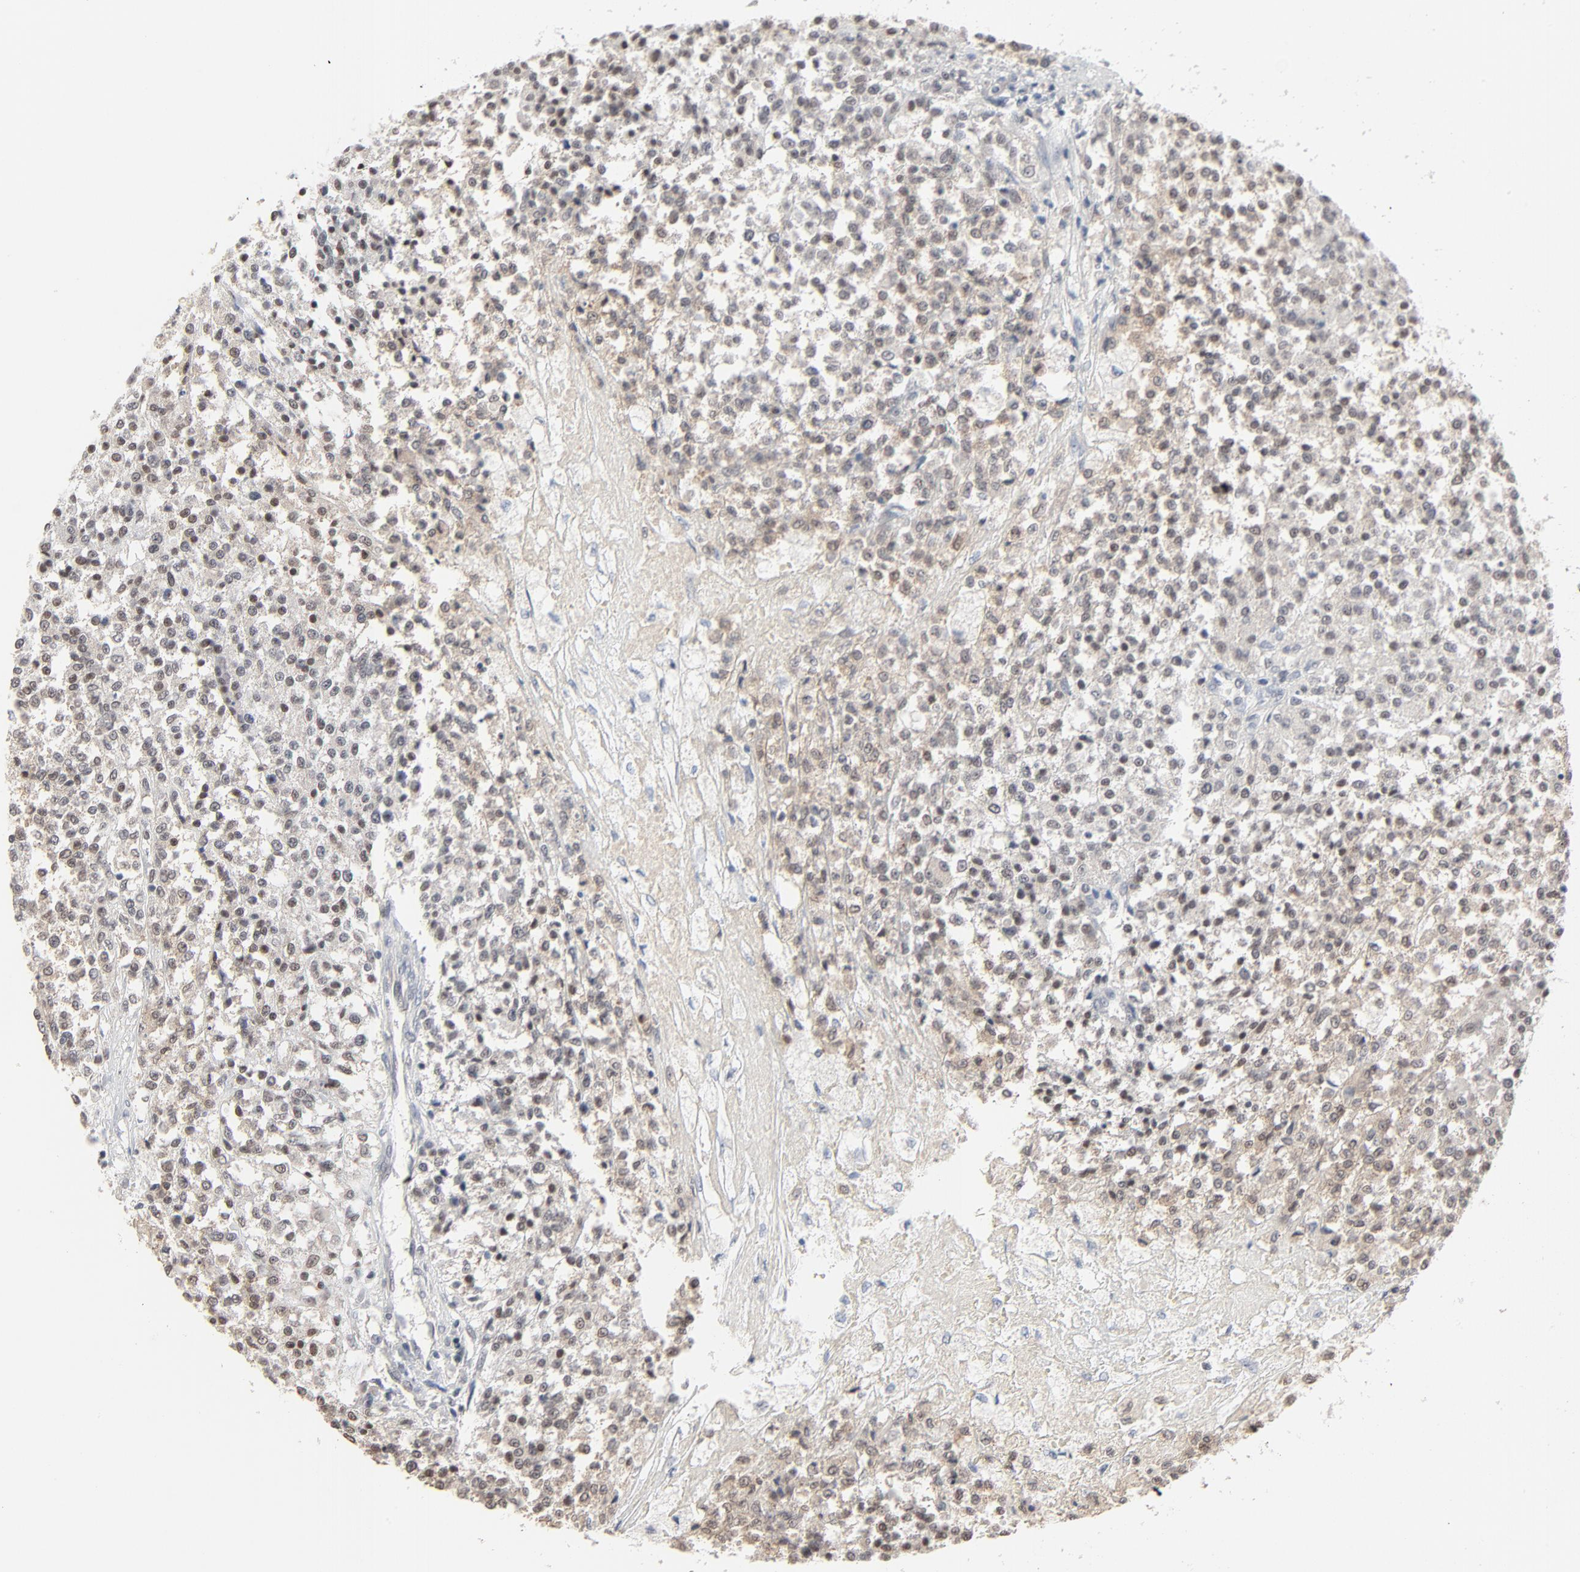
{"staining": {"intensity": "weak", "quantity": ">75%", "location": "cytoplasmic/membranous"}, "tissue": "testis cancer", "cell_type": "Tumor cells", "image_type": "cancer", "snomed": [{"axis": "morphology", "description": "Seminoma, NOS"}, {"axis": "topography", "description": "Testis"}], "caption": "The immunohistochemical stain labels weak cytoplasmic/membranous expression in tumor cells of testis cancer tissue.", "gene": "ITPR3", "patient": {"sex": "male", "age": 59}}